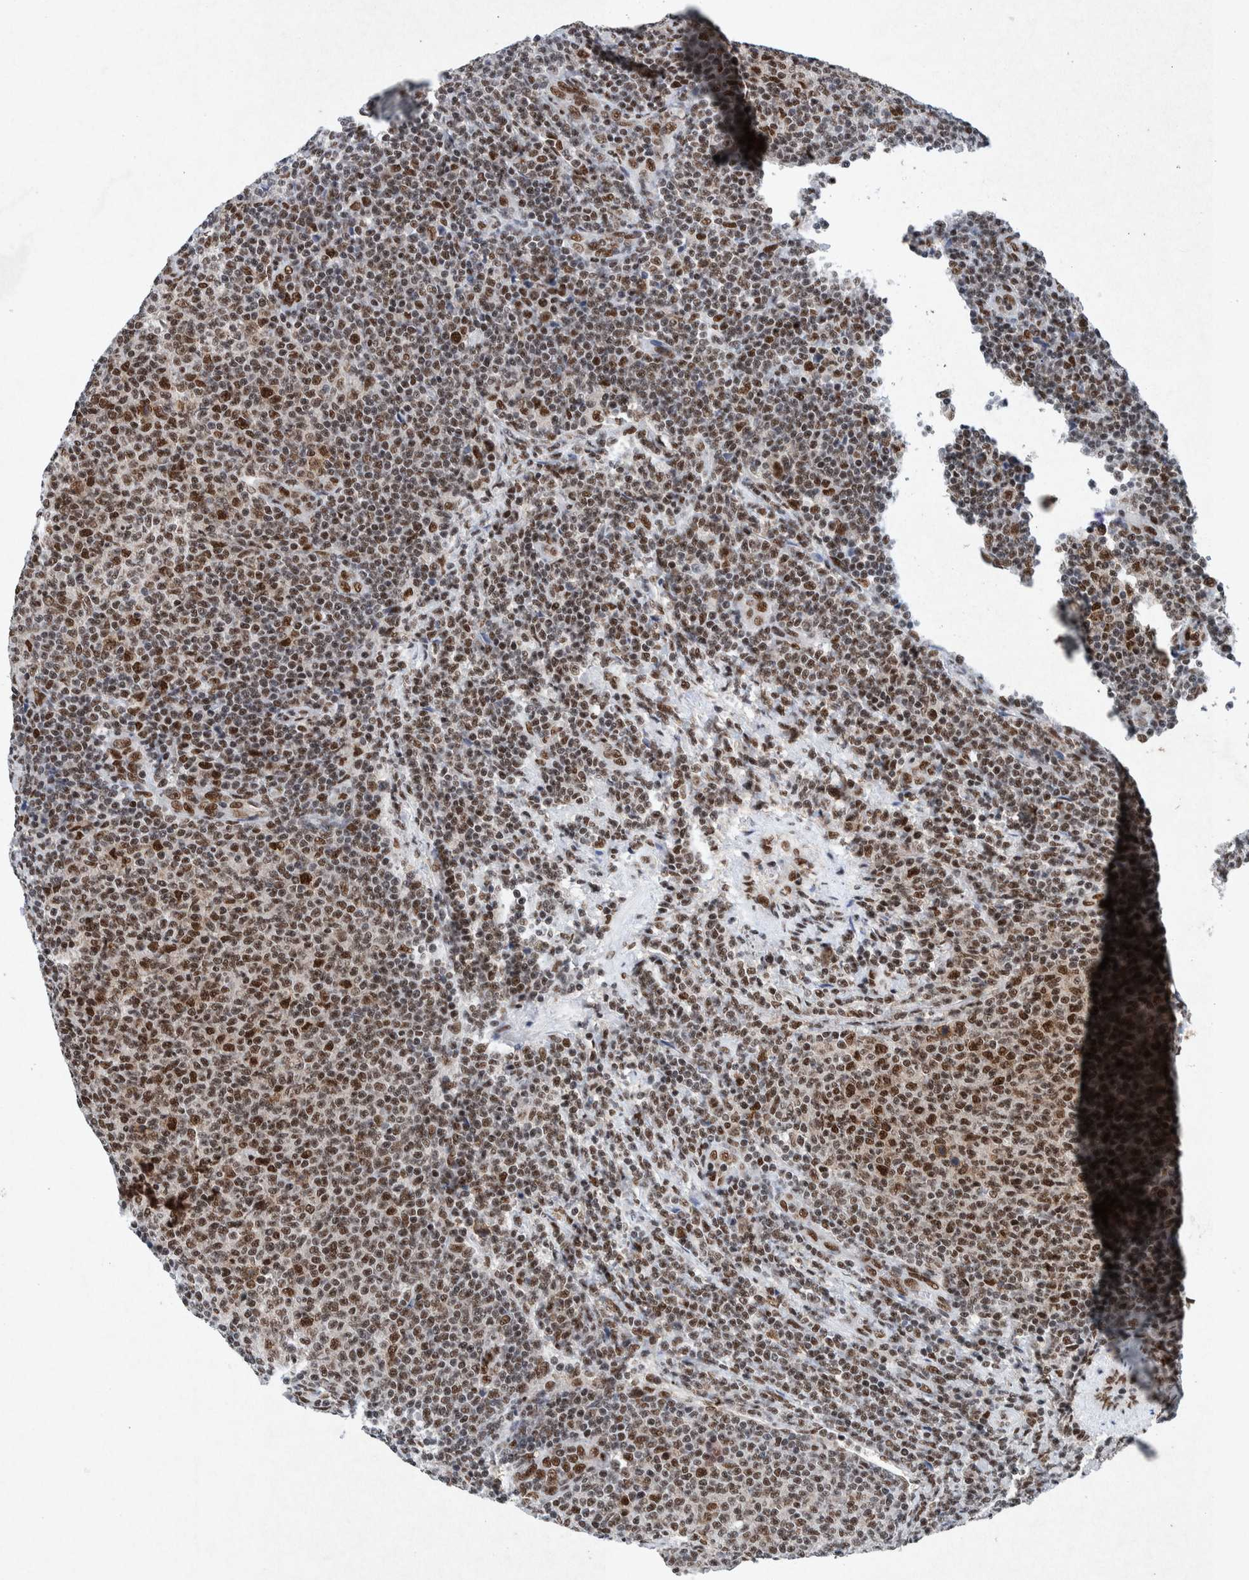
{"staining": {"intensity": "moderate", "quantity": ">75%", "location": "nuclear"}, "tissue": "lymphoma", "cell_type": "Tumor cells", "image_type": "cancer", "snomed": [{"axis": "morphology", "description": "Malignant lymphoma, non-Hodgkin's type, Low grade"}, {"axis": "topography", "description": "Lymph node"}], "caption": "A photomicrograph showing moderate nuclear staining in about >75% of tumor cells in low-grade malignant lymphoma, non-Hodgkin's type, as visualized by brown immunohistochemical staining.", "gene": "TAF10", "patient": {"sex": "male", "age": 66}}